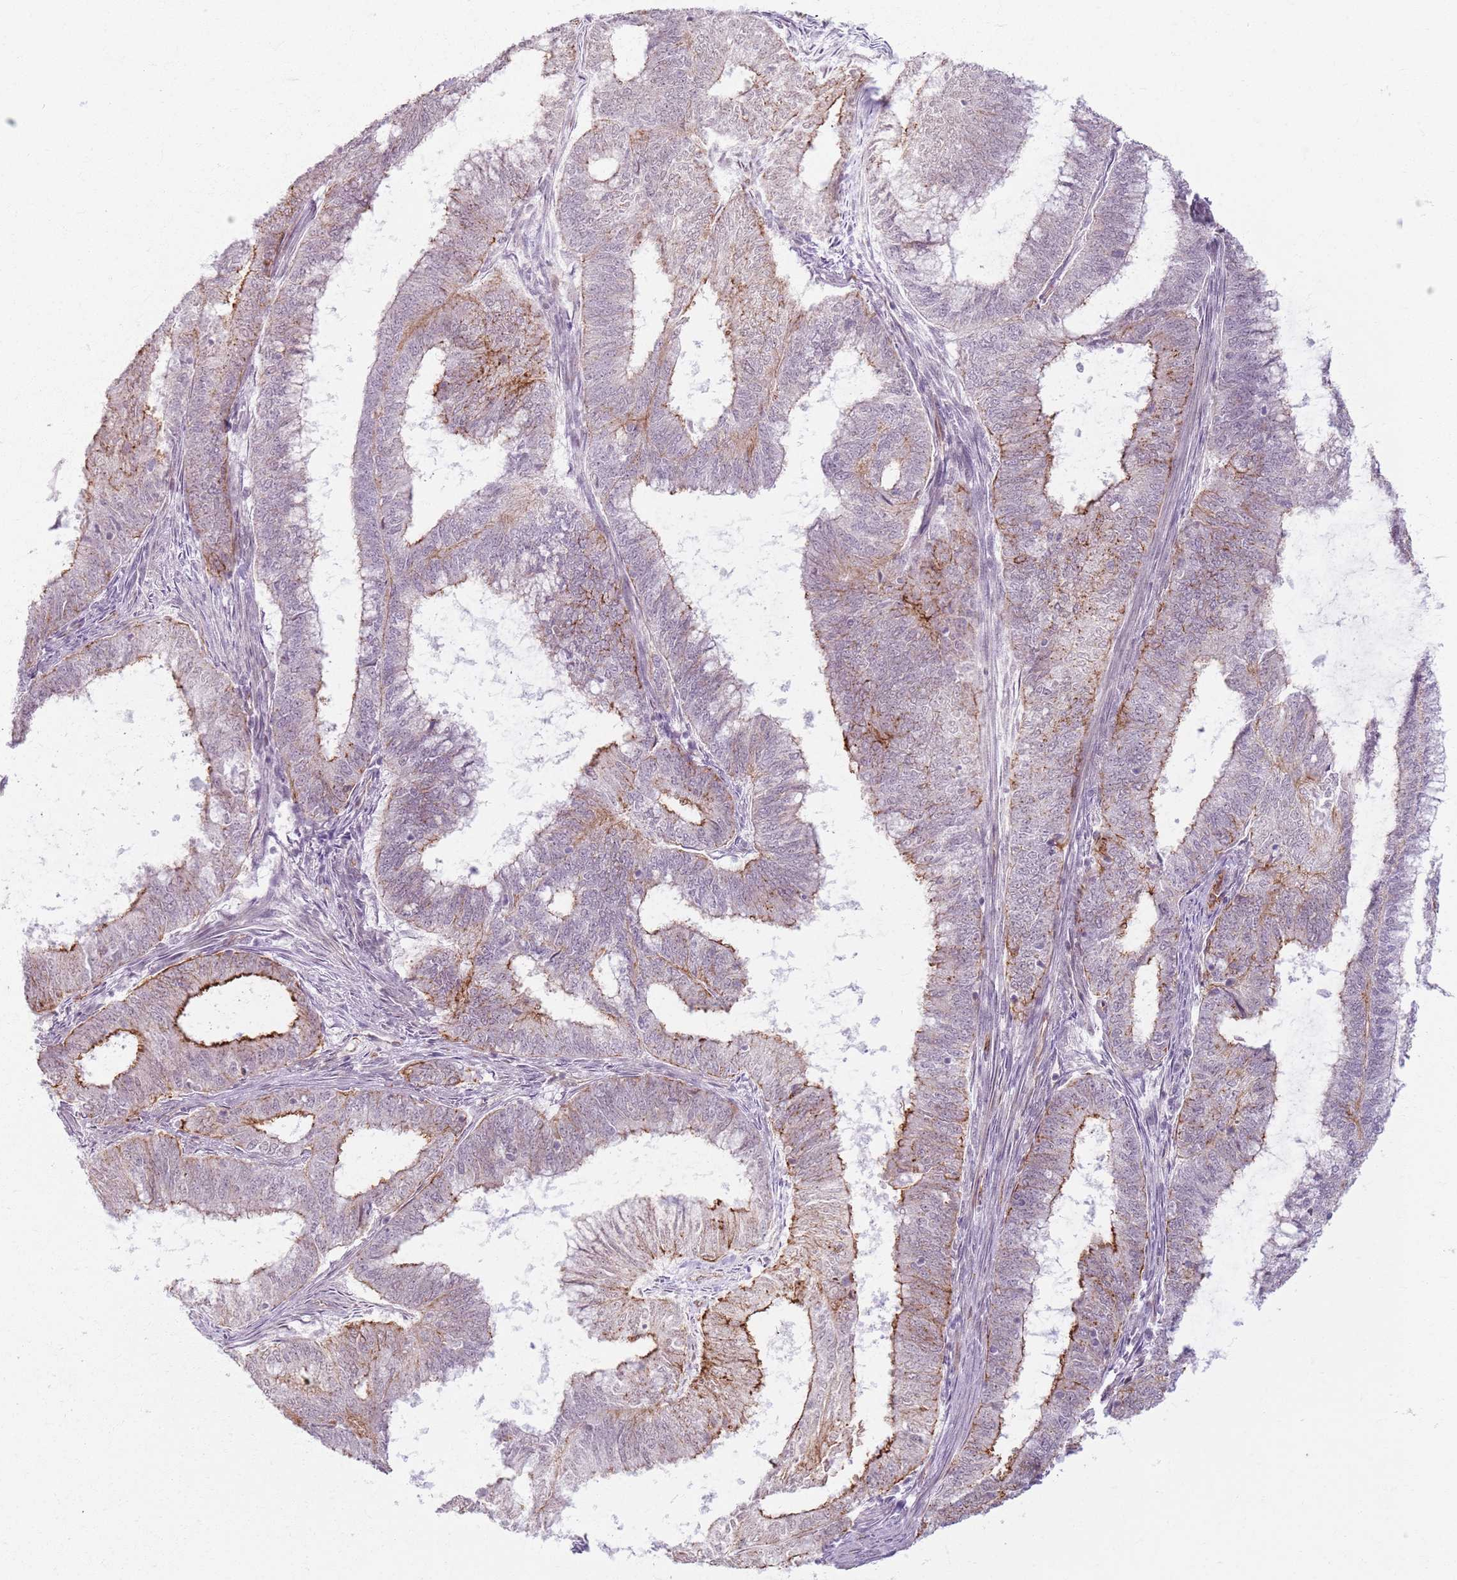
{"staining": {"intensity": "moderate", "quantity": "<25%", "location": "cytoplasmic/membranous"}, "tissue": "endometrial cancer", "cell_type": "Tumor cells", "image_type": "cancer", "snomed": [{"axis": "morphology", "description": "Adenocarcinoma, NOS"}, {"axis": "topography", "description": "Endometrium"}], "caption": "IHC of adenocarcinoma (endometrial) shows low levels of moderate cytoplasmic/membranous expression in approximately <25% of tumor cells.", "gene": "KCNA5", "patient": {"sex": "female", "age": 51}}